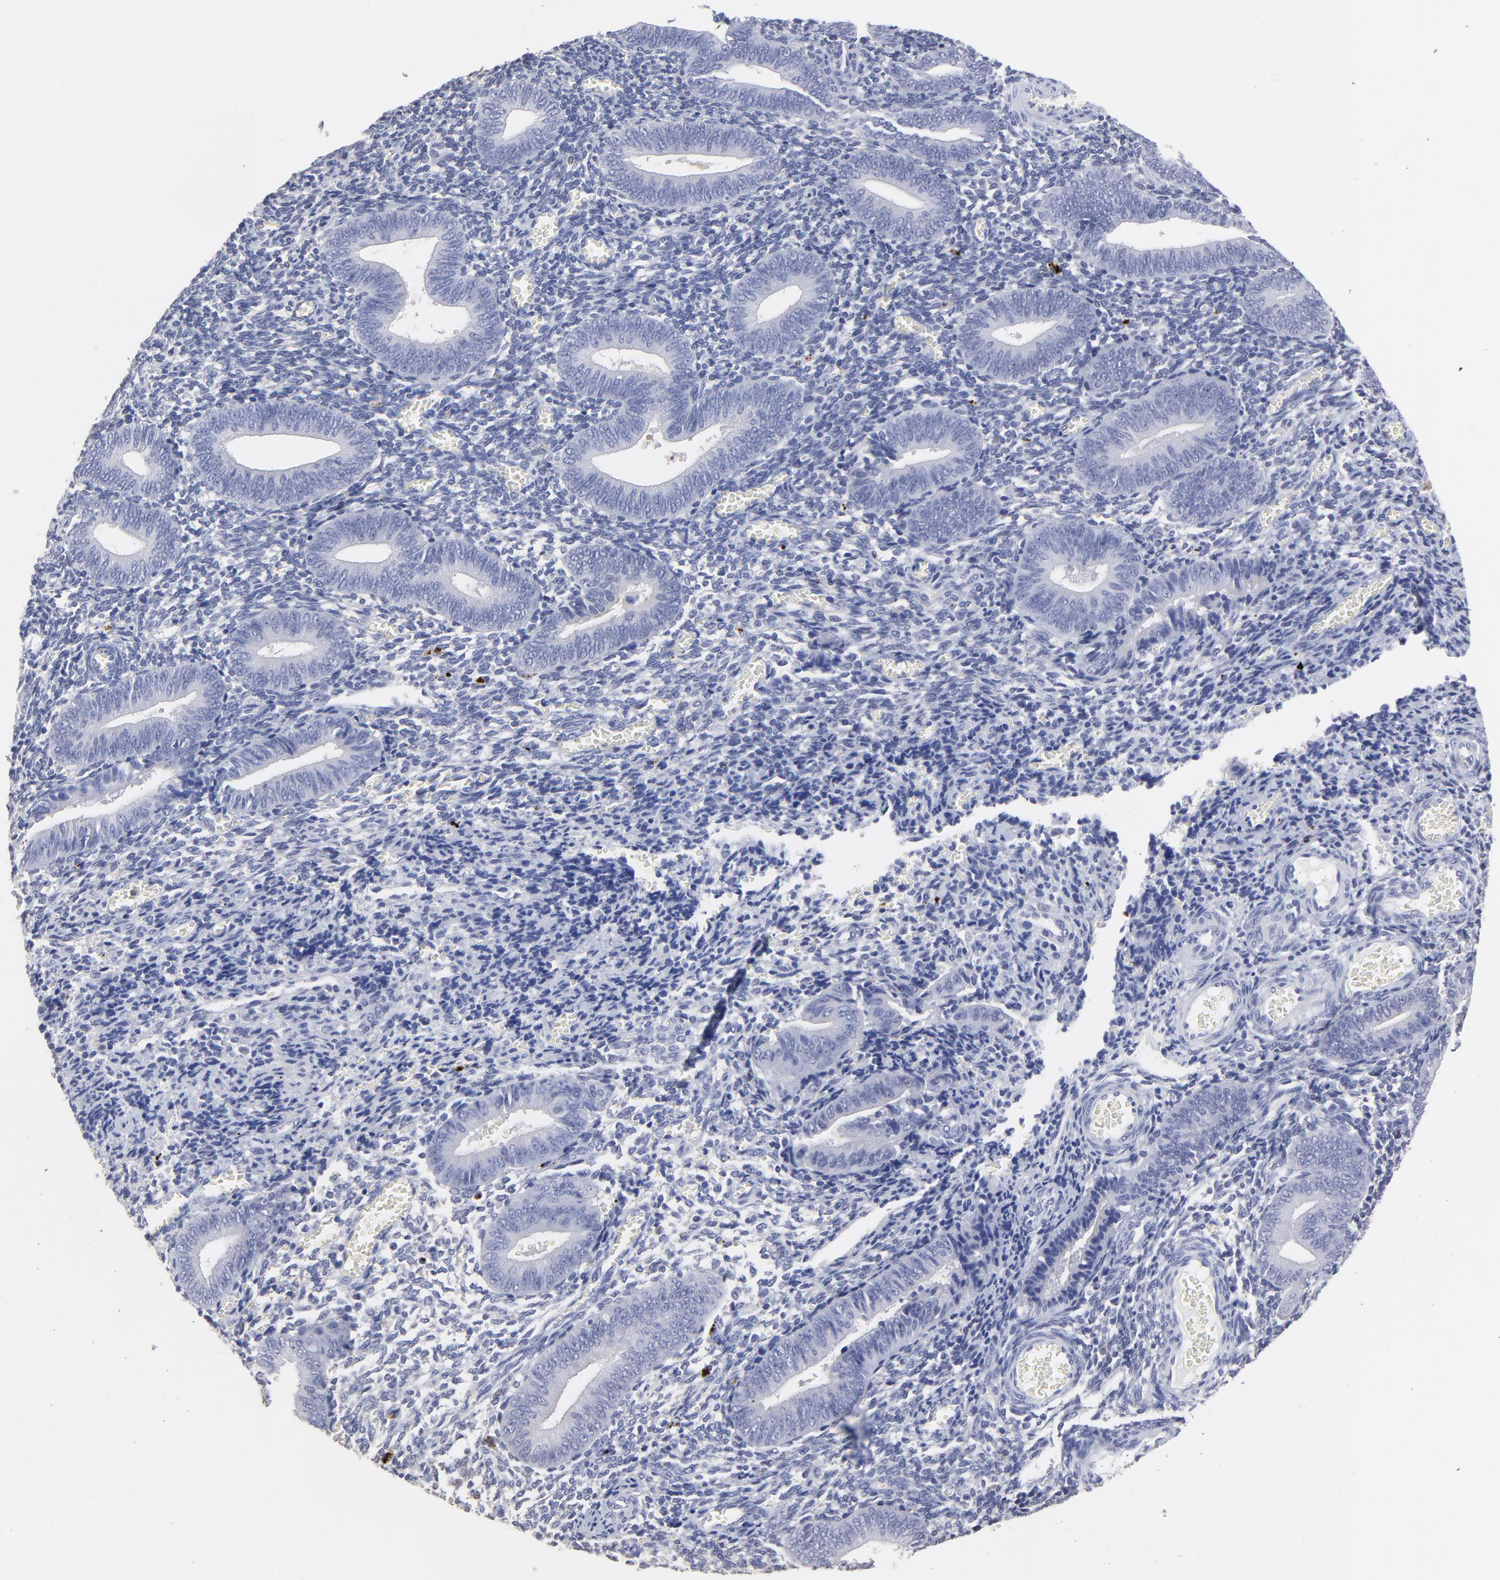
{"staining": {"intensity": "negative", "quantity": "none", "location": "none"}, "tissue": "endometrium", "cell_type": "Cells in endometrial stroma", "image_type": "normal", "snomed": [{"axis": "morphology", "description": "Normal tissue, NOS"}, {"axis": "topography", "description": "Uterus"}, {"axis": "topography", "description": "Endometrium"}], "caption": "A high-resolution image shows immunohistochemistry staining of unremarkable endometrium, which displays no significant expression in cells in endometrial stroma.", "gene": "SMARCA1", "patient": {"sex": "female", "age": 33}}